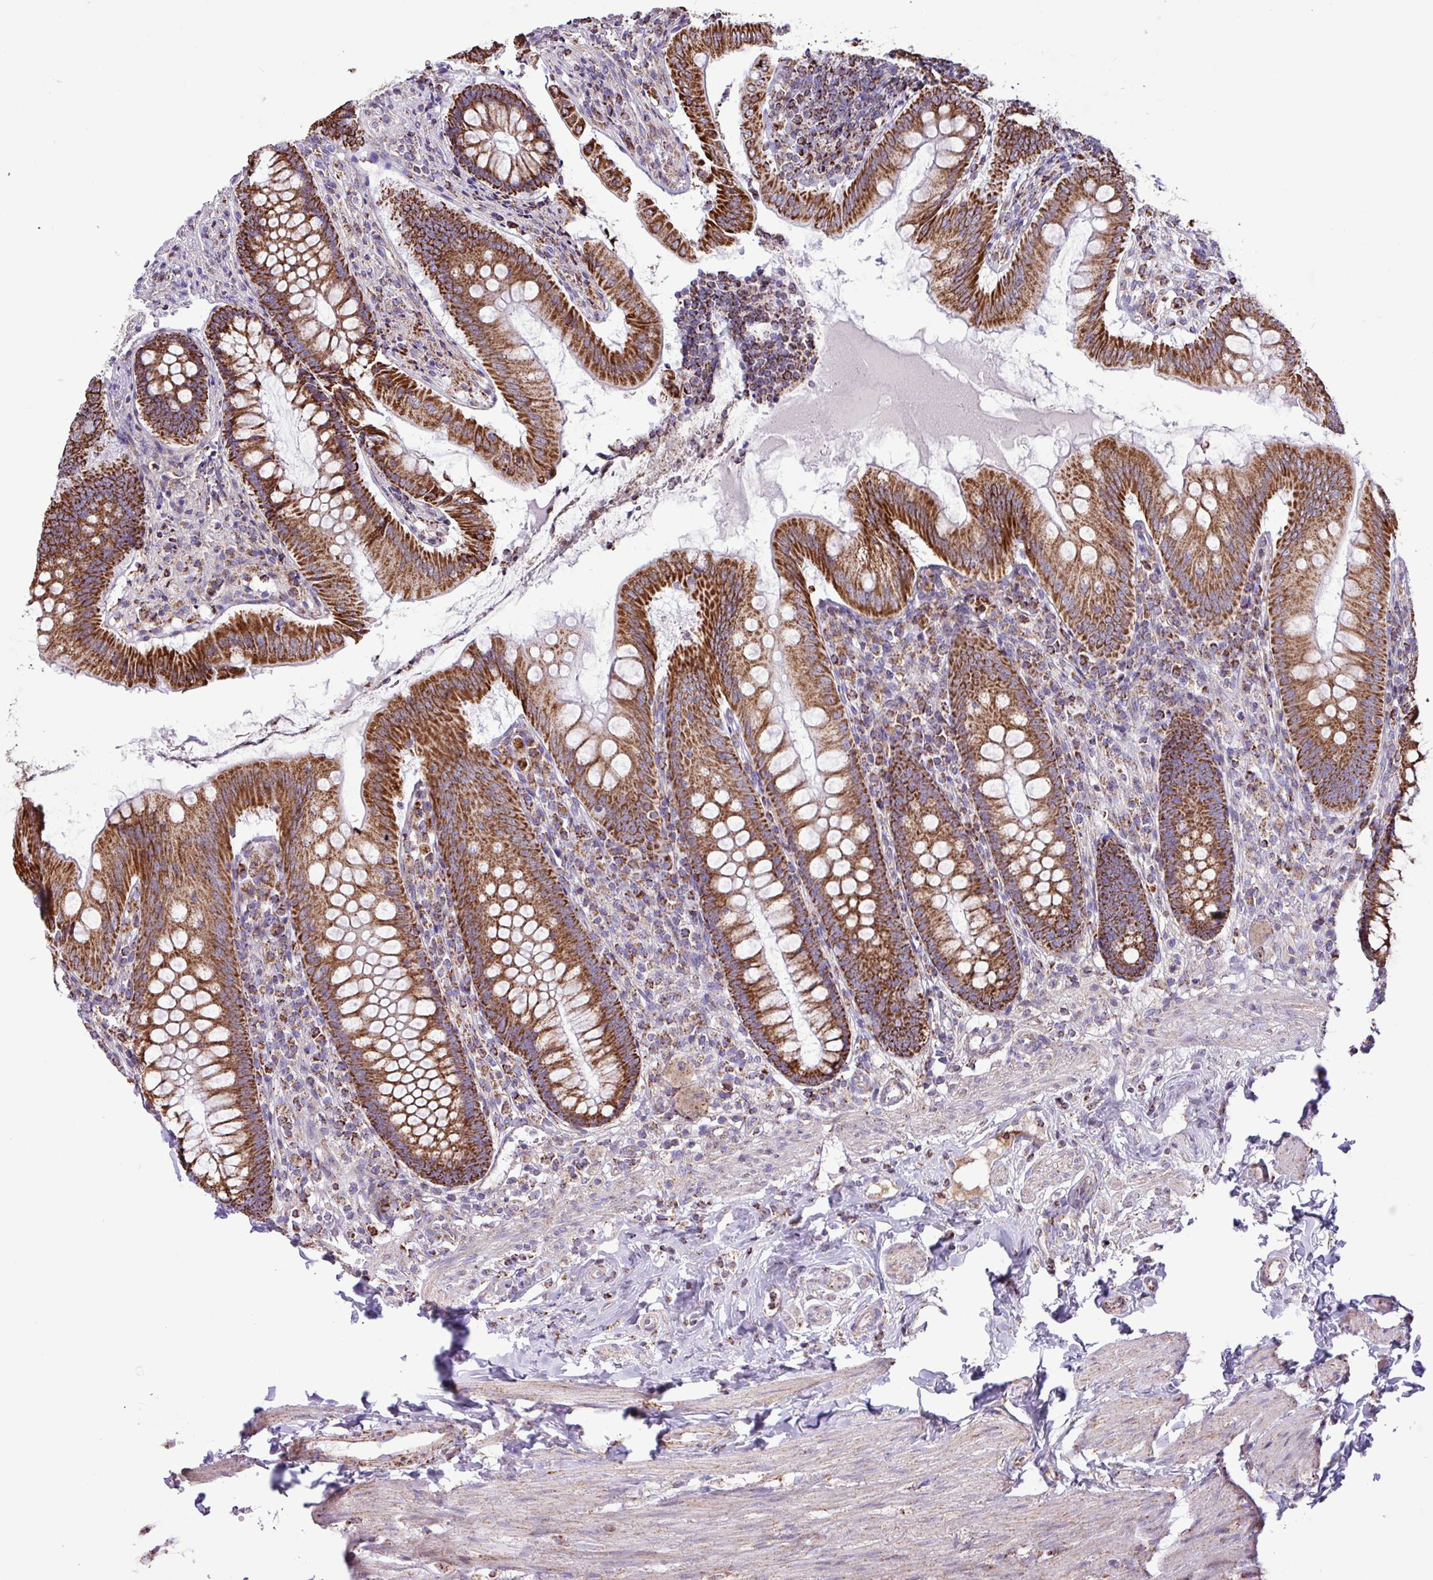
{"staining": {"intensity": "strong", "quantity": ">75%", "location": "cytoplasmic/membranous"}, "tissue": "appendix", "cell_type": "Glandular cells", "image_type": "normal", "snomed": [{"axis": "morphology", "description": "Normal tissue, NOS"}, {"axis": "topography", "description": "Appendix"}], "caption": "A brown stain shows strong cytoplasmic/membranous positivity of a protein in glandular cells of normal appendix. Using DAB (3,3'-diaminobenzidine) (brown) and hematoxylin (blue) stains, captured at high magnification using brightfield microscopy.", "gene": "RTL3", "patient": {"sex": "female", "age": 51}}